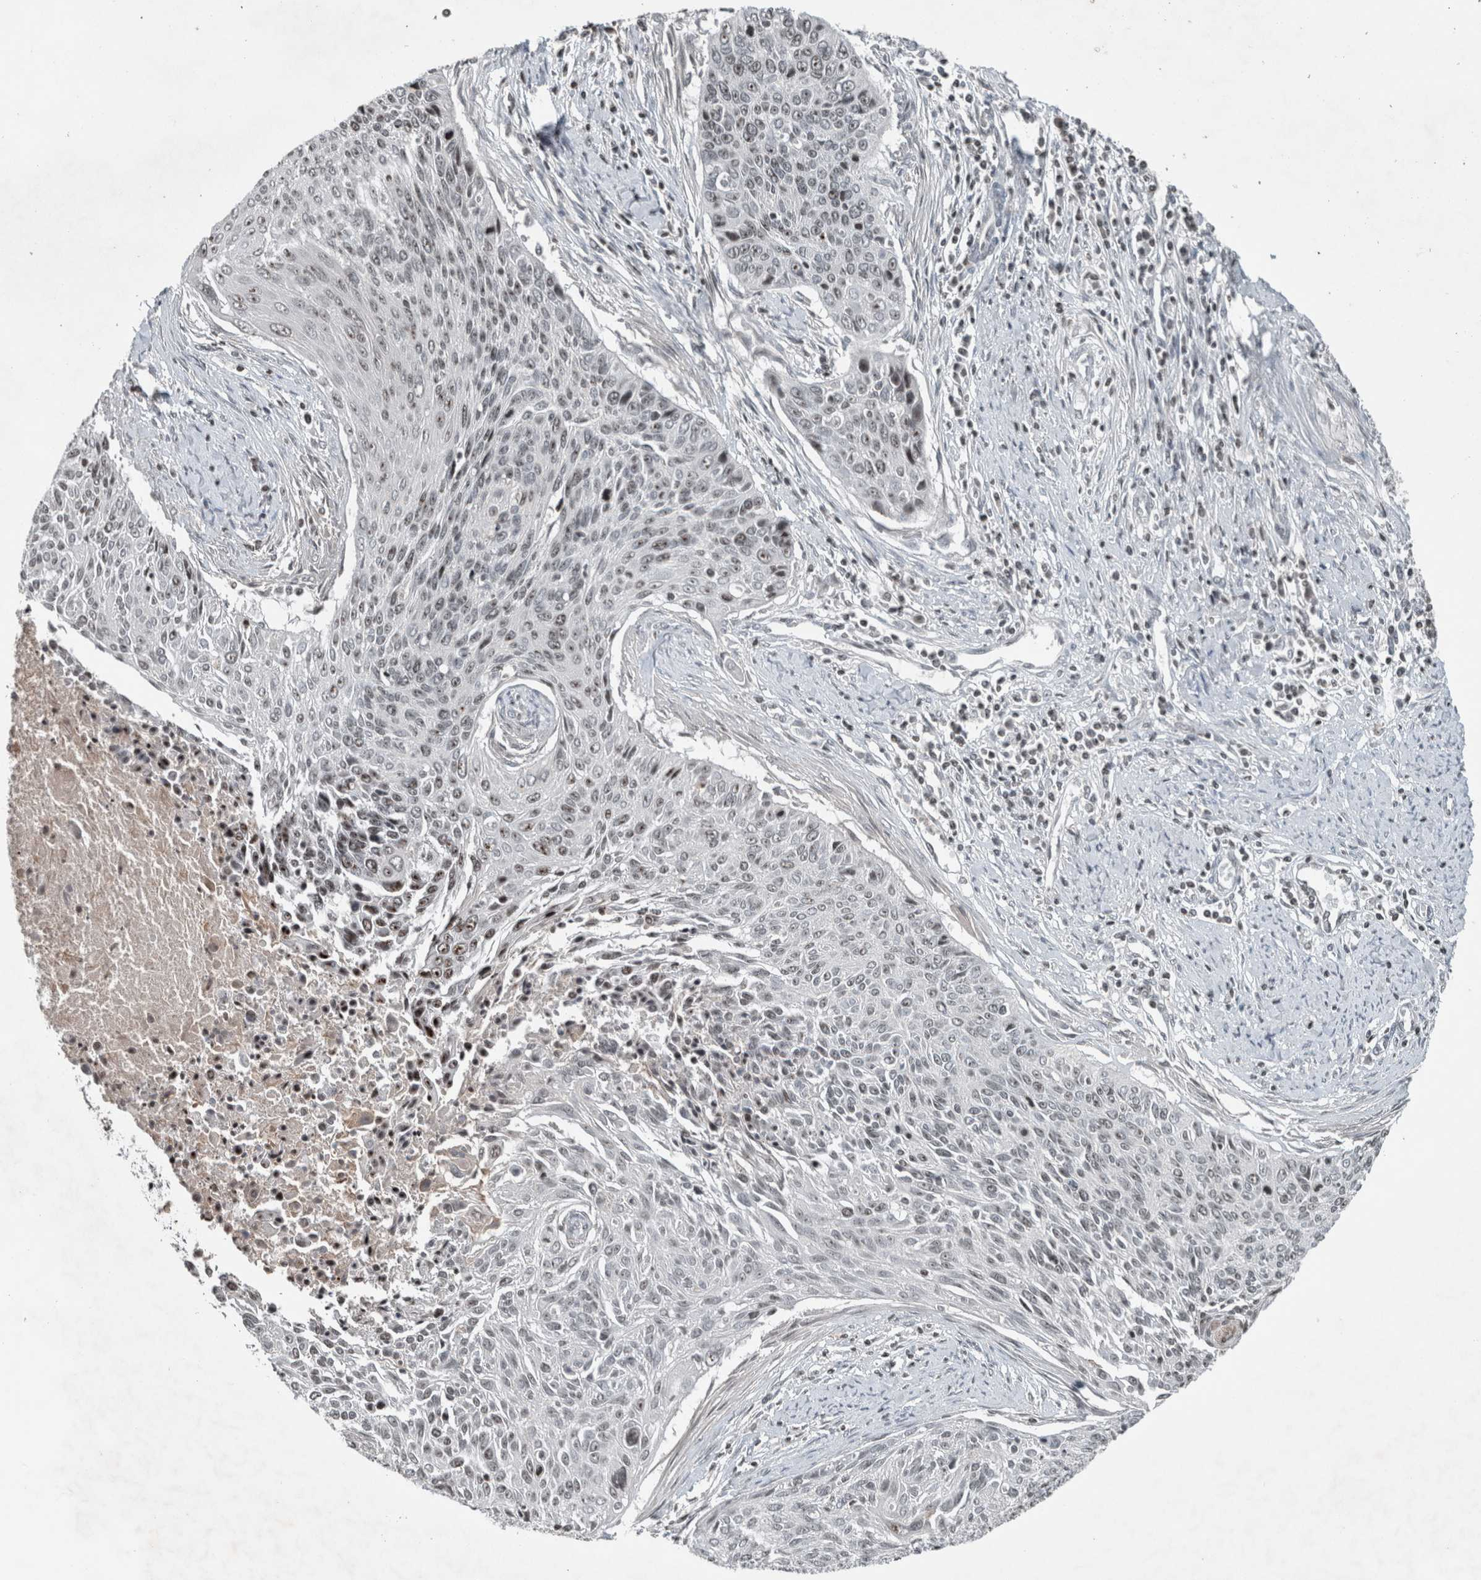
{"staining": {"intensity": "weak", "quantity": ">75%", "location": "nuclear"}, "tissue": "cervical cancer", "cell_type": "Tumor cells", "image_type": "cancer", "snomed": [{"axis": "morphology", "description": "Squamous cell carcinoma, NOS"}, {"axis": "topography", "description": "Cervix"}], "caption": "Brown immunohistochemical staining in cervical squamous cell carcinoma displays weak nuclear staining in about >75% of tumor cells. (Brightfield microscopy of DAB IHC at high magnification).", "gene": "RPF1", "patient": {"sex": "female", "age": 55}}